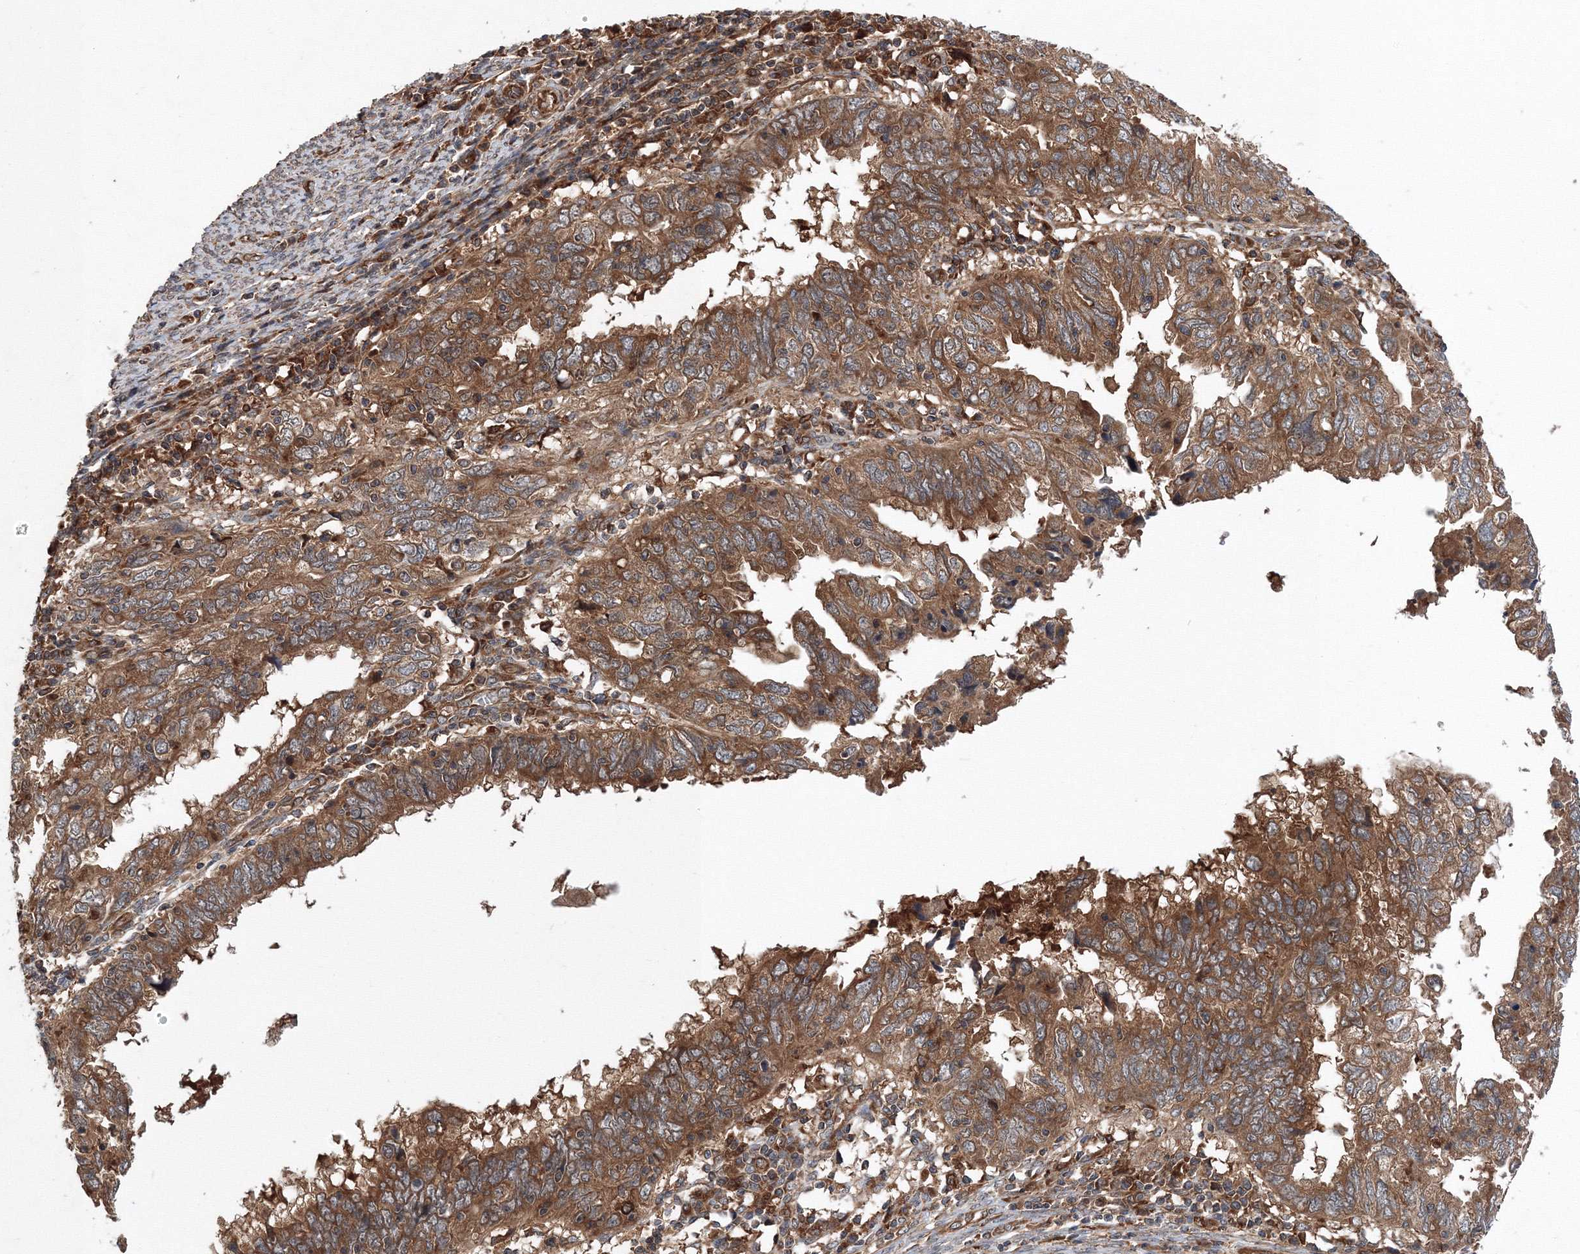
{"staining": {"intensity": "moderate", "quantity": ">75%", "location": "cytoplasmic/membranous"}, "tissue": "endometrial cancer", "cell_type": "Tumor cells", "image_type": "cancer", "snomed": [{"axis": "morphology", "description": "Adenocarcinoma, NOS"}, {"axis": "topography", "description": "Uterus"}], "caption": "Brown immunohistochemical staining in adenocarcinoma (endometrial) reveals moderate cytoplasmic/membranous positivity in about >75% of tumor cells.", "gene": "ATG3", "patient": {"sex": "female", "age": 77}}